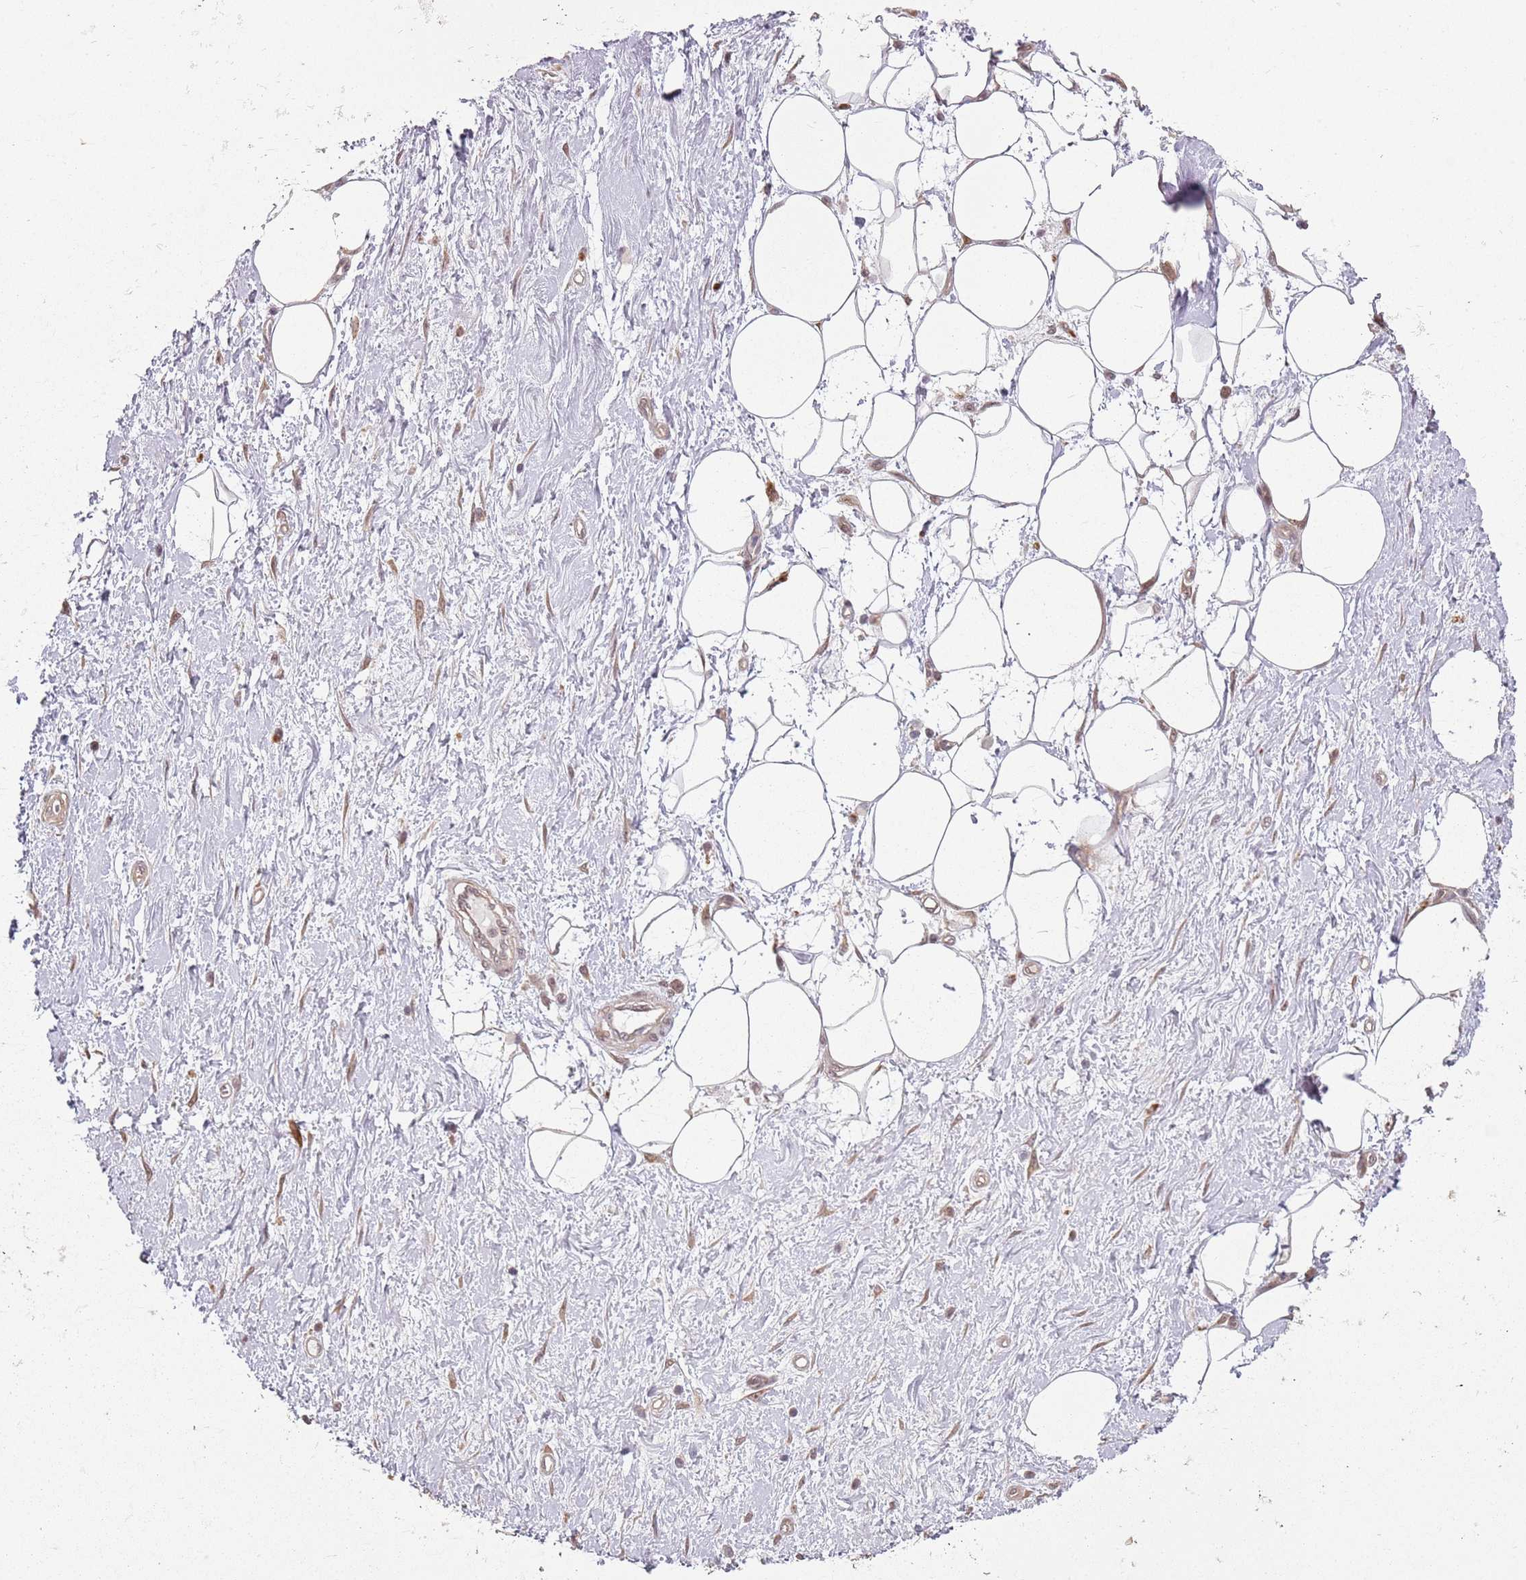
{"staining": {"intensity": "moderate", "quantity": ">75%", "location": "cytoplasmic/membranous"}, "tissue": "adipose tissue", "cell_type": "Adipocytes", "image_type": "normal", "snomed": [{"axis": "morphology", "description": "Normal tissue, NOS"}, {"axis": "morphology", "description": "Adenocarcinoma, NOS"}, {"axis": "topography", "description": "Pancreas"}, {"axis": "topography", "description": "Peripheral nerve tissue"}], "caption": "Immunohistochemistry (IHC) staining of unremarkable adipose tissue, which demonstrates medium levels of moderate cytoplasmic/membranous positivity in approximately >75% of adipocytes indicating moderate cytoplasmic/membranous protein positivity. The staining was performed using DAB (3,3'-diaminobenzidine) (brown) for protein detection and nuclei were counterstained in hematoxylin (blue).", "gene": "CHURC1", "patient": {"sex": "male", "age": 59}}